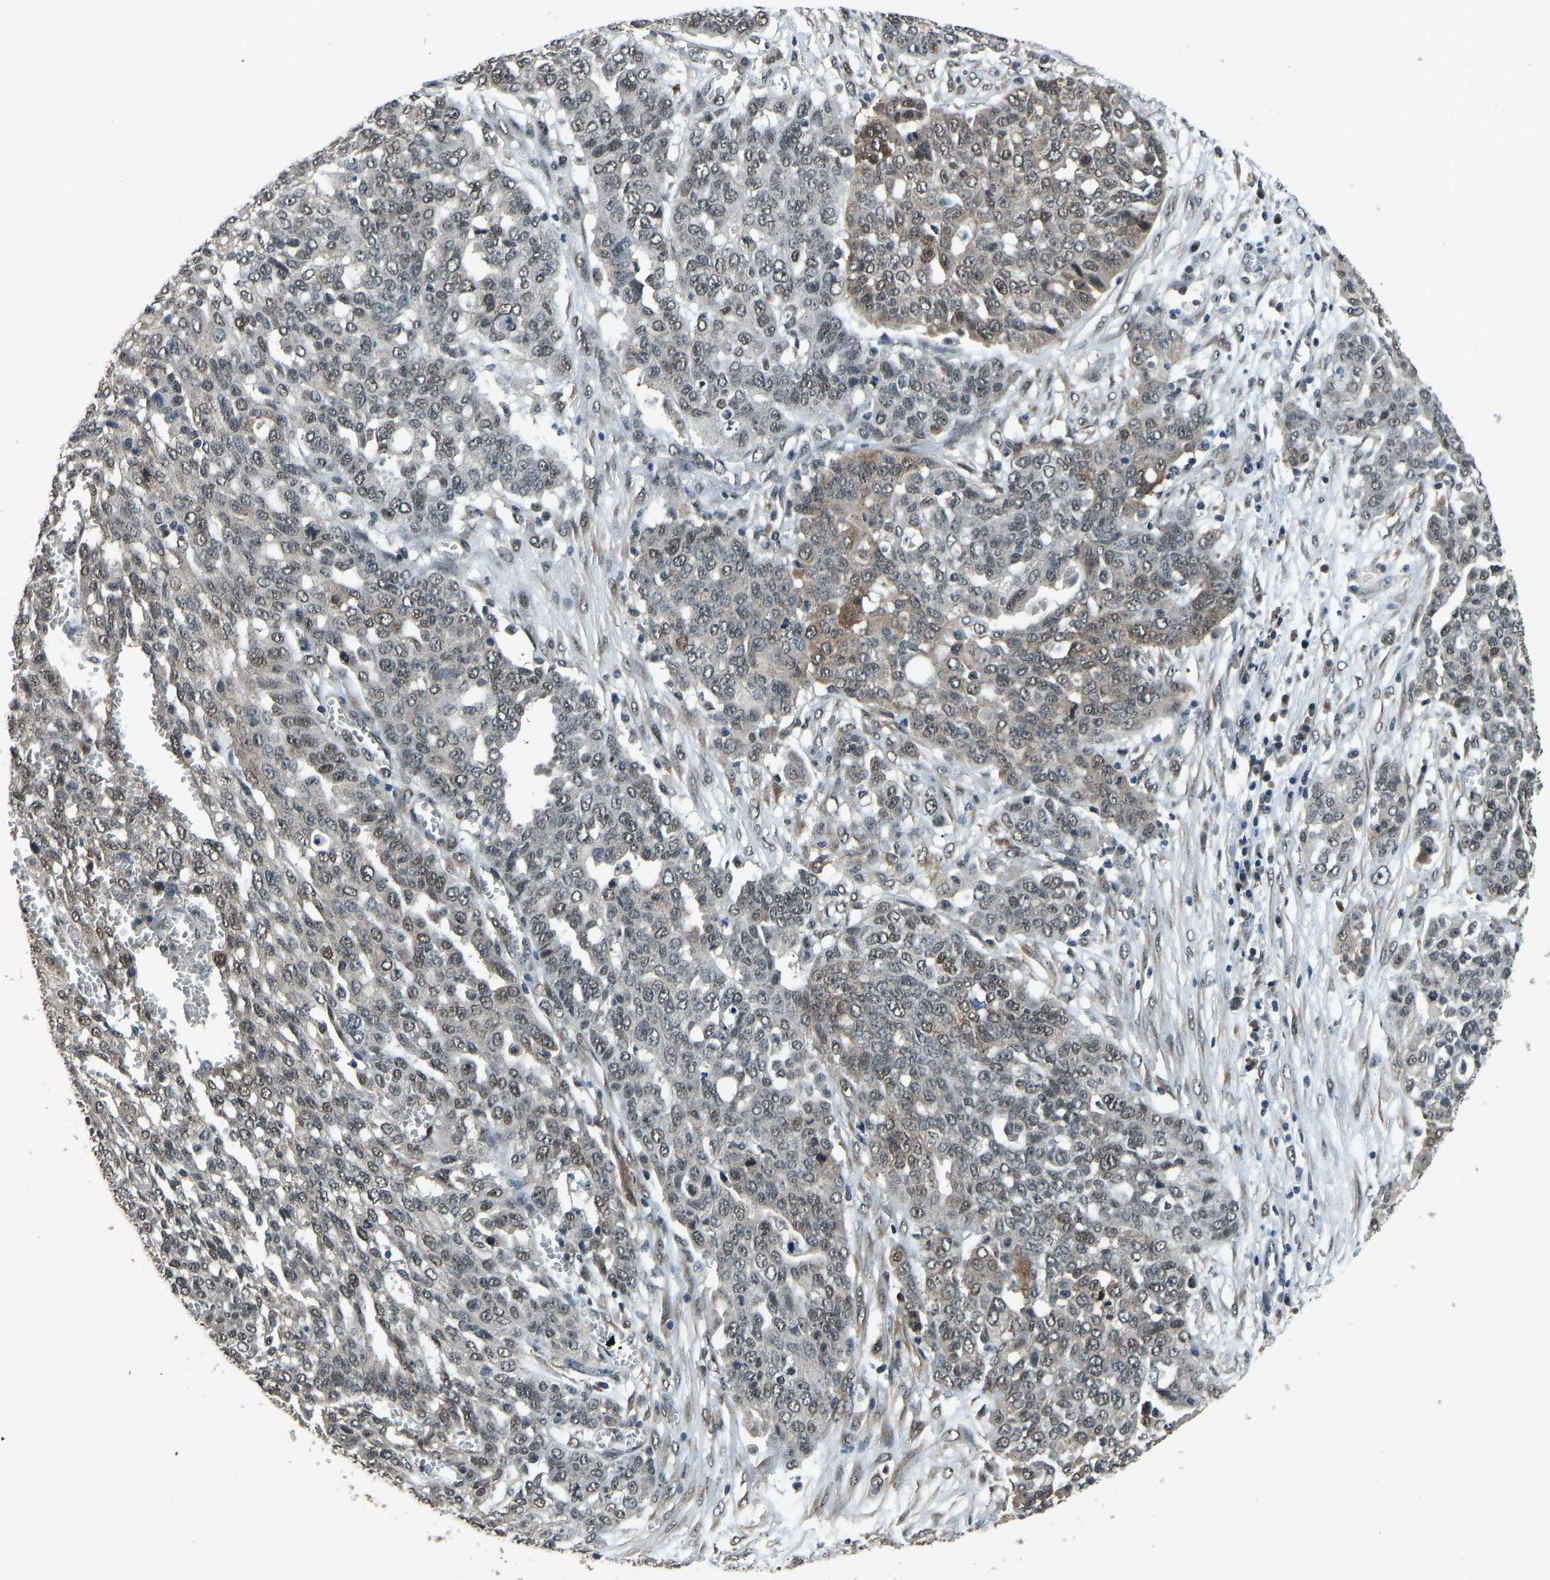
{"staining": {"intensity": "weak", "quantity": ">75%", "location": "nuclear"}, "tissue": "ovarian cancer", "cell_type": "Tumor cells", "image_type": "cancer", "snomed": [{"axis": "morphology", "description": "Cystadenocarcinoma, serous, NOS"}, {"axis": "topography", "description": "Soft tissue"}, {"axis": "topography", "description": "Ovary"}], "caption": "High-power microscopy captured an immunohistochemistry (IHC) image of ovarian cancer (serous cystadenocarcinoma), revealing weak nuclear expression in approximately >75% of tumor cells.", "gene": "TOX4", "patient": {"sex": "female", "age": 57}}